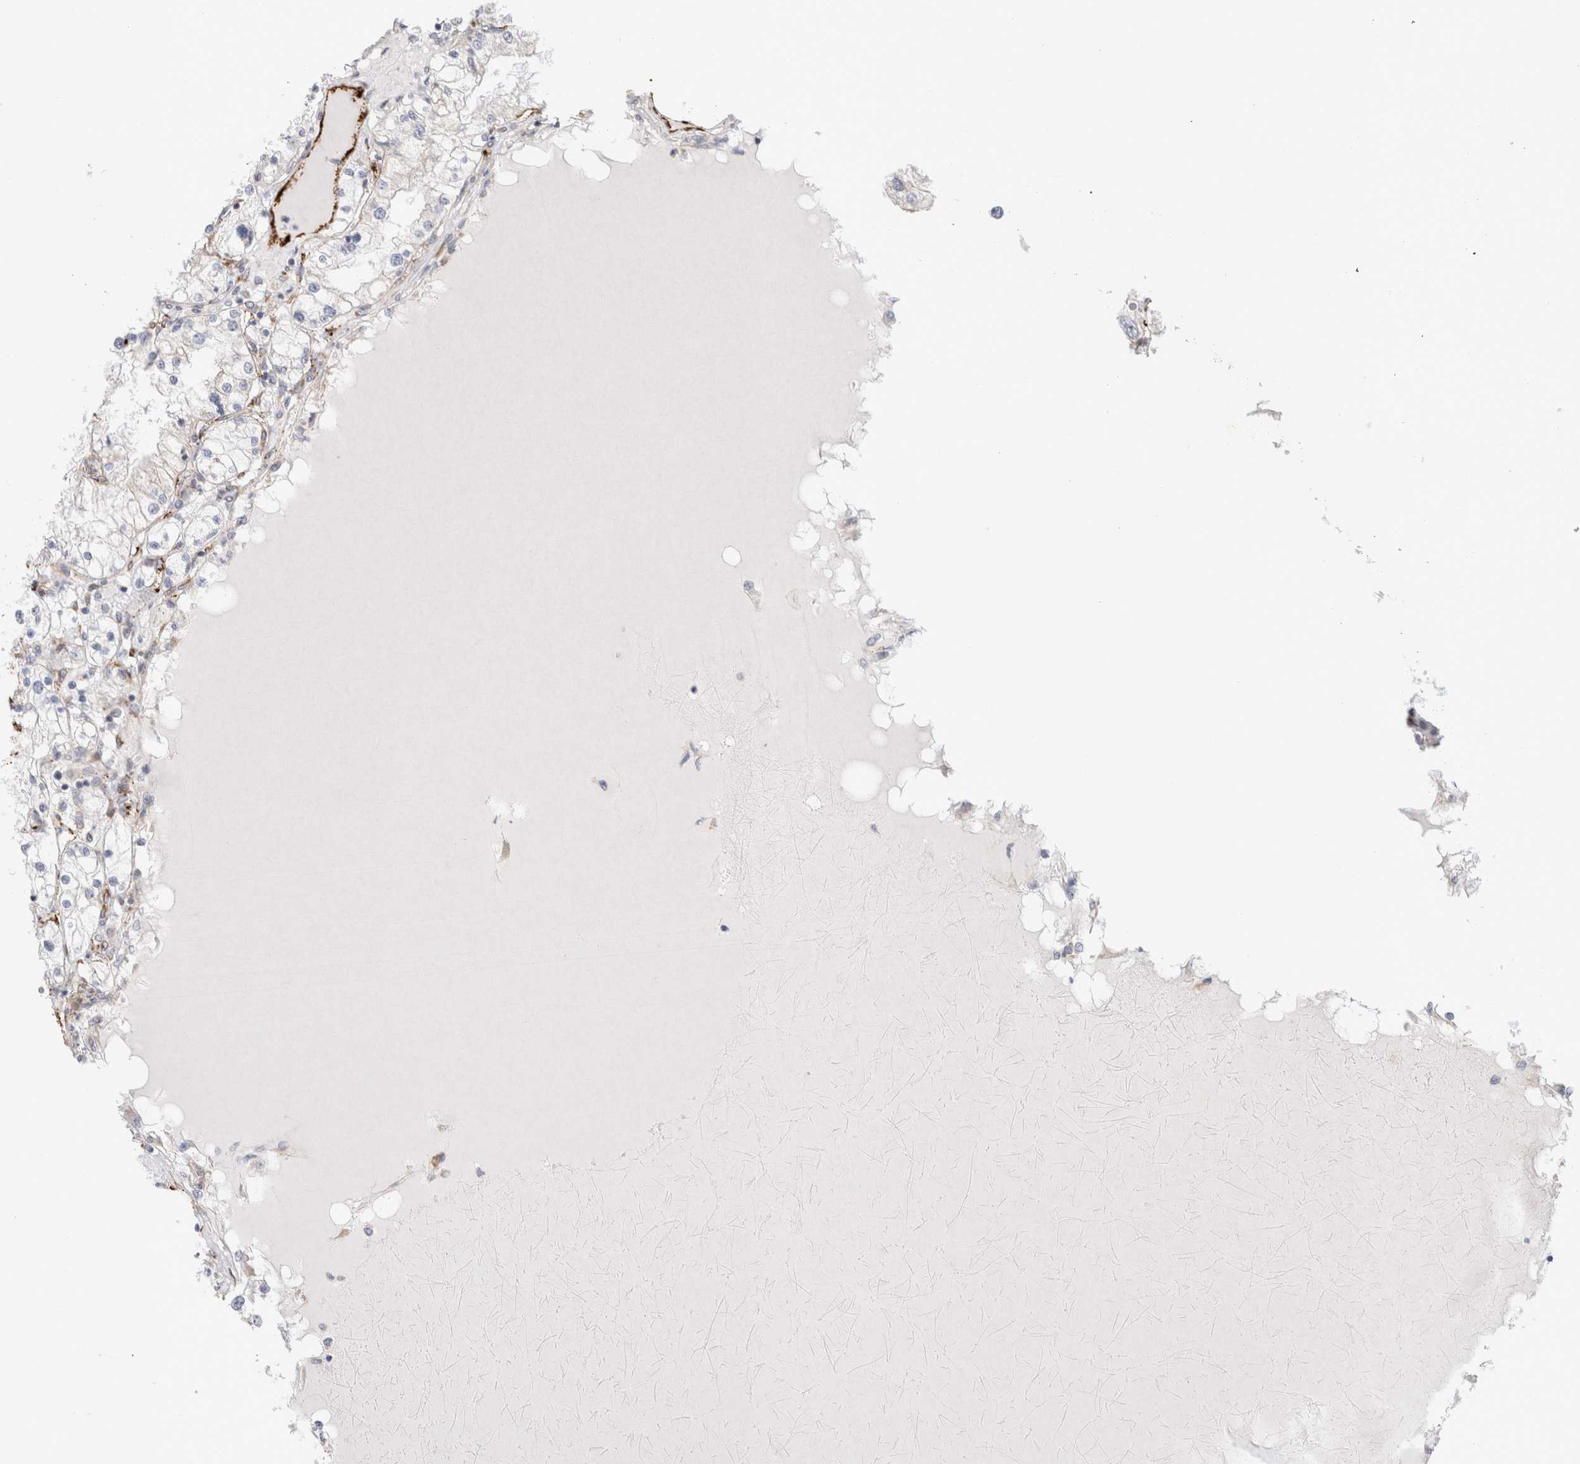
{"staining": {"intensity": "negative", "quantity": "none", "location": "none"}, "tissue": "renal cancer", "cell_type": "Tumor cells", "image_type": "cancer", "snomed": [{"axis": "morphology", "description": "Adenocarcinoma, NOS"}, {"axis": "topography", "description": "Kidney"}], "caption": "DAB (3,3'-diaminobenzidine) immunohistochemical staining of human renal cancer (adenocarcinoma) shows no significant staining in tumor cells.", "gene": "CNPY4", "patient": {"sex": "male", "age": 68}}